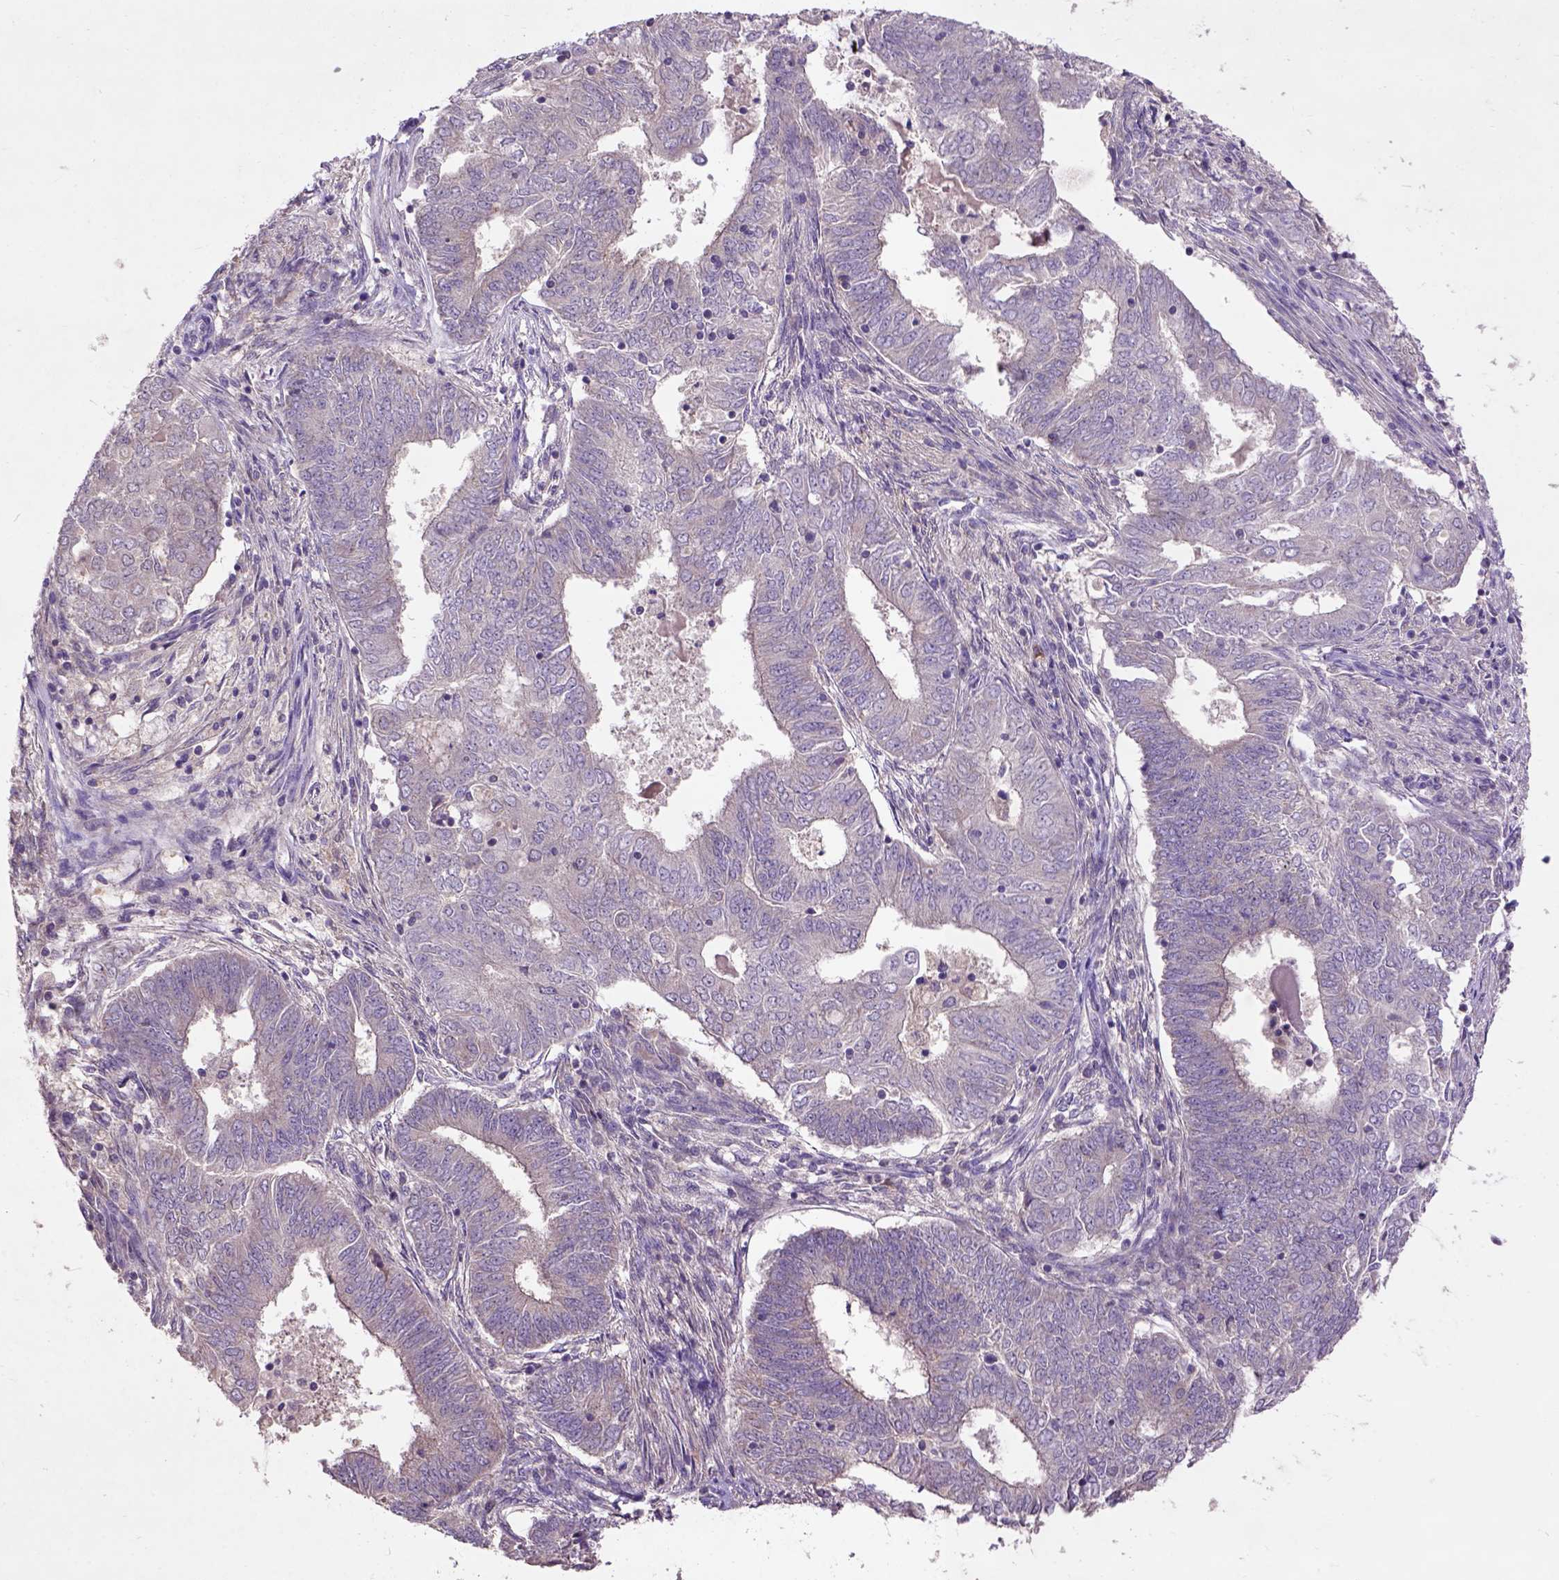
{"staining": {"intensity": "negative", "quantity": "none", "location": "none"}, "tissue": "endometrial cancer", "cell_type": "Tumor cells", "image_type": "cancer", "snomed": [{"axis": "morphology", "description": "Adenocarcinoma, NOS"}, {"axis": "topography", "description": "Endometrium"}], "caption": "Immunohistochemistry of human endometrial cancer (adenocarcinoma) shows no expression in tumor cells. The staining is performed using DAB (3,3'-diaminobenzidine) brown chromogen with nuclei counter-stained in using hematoxylin.", "gene": "KBTBD8", "patient": {"sex": "female", "age": 62}}